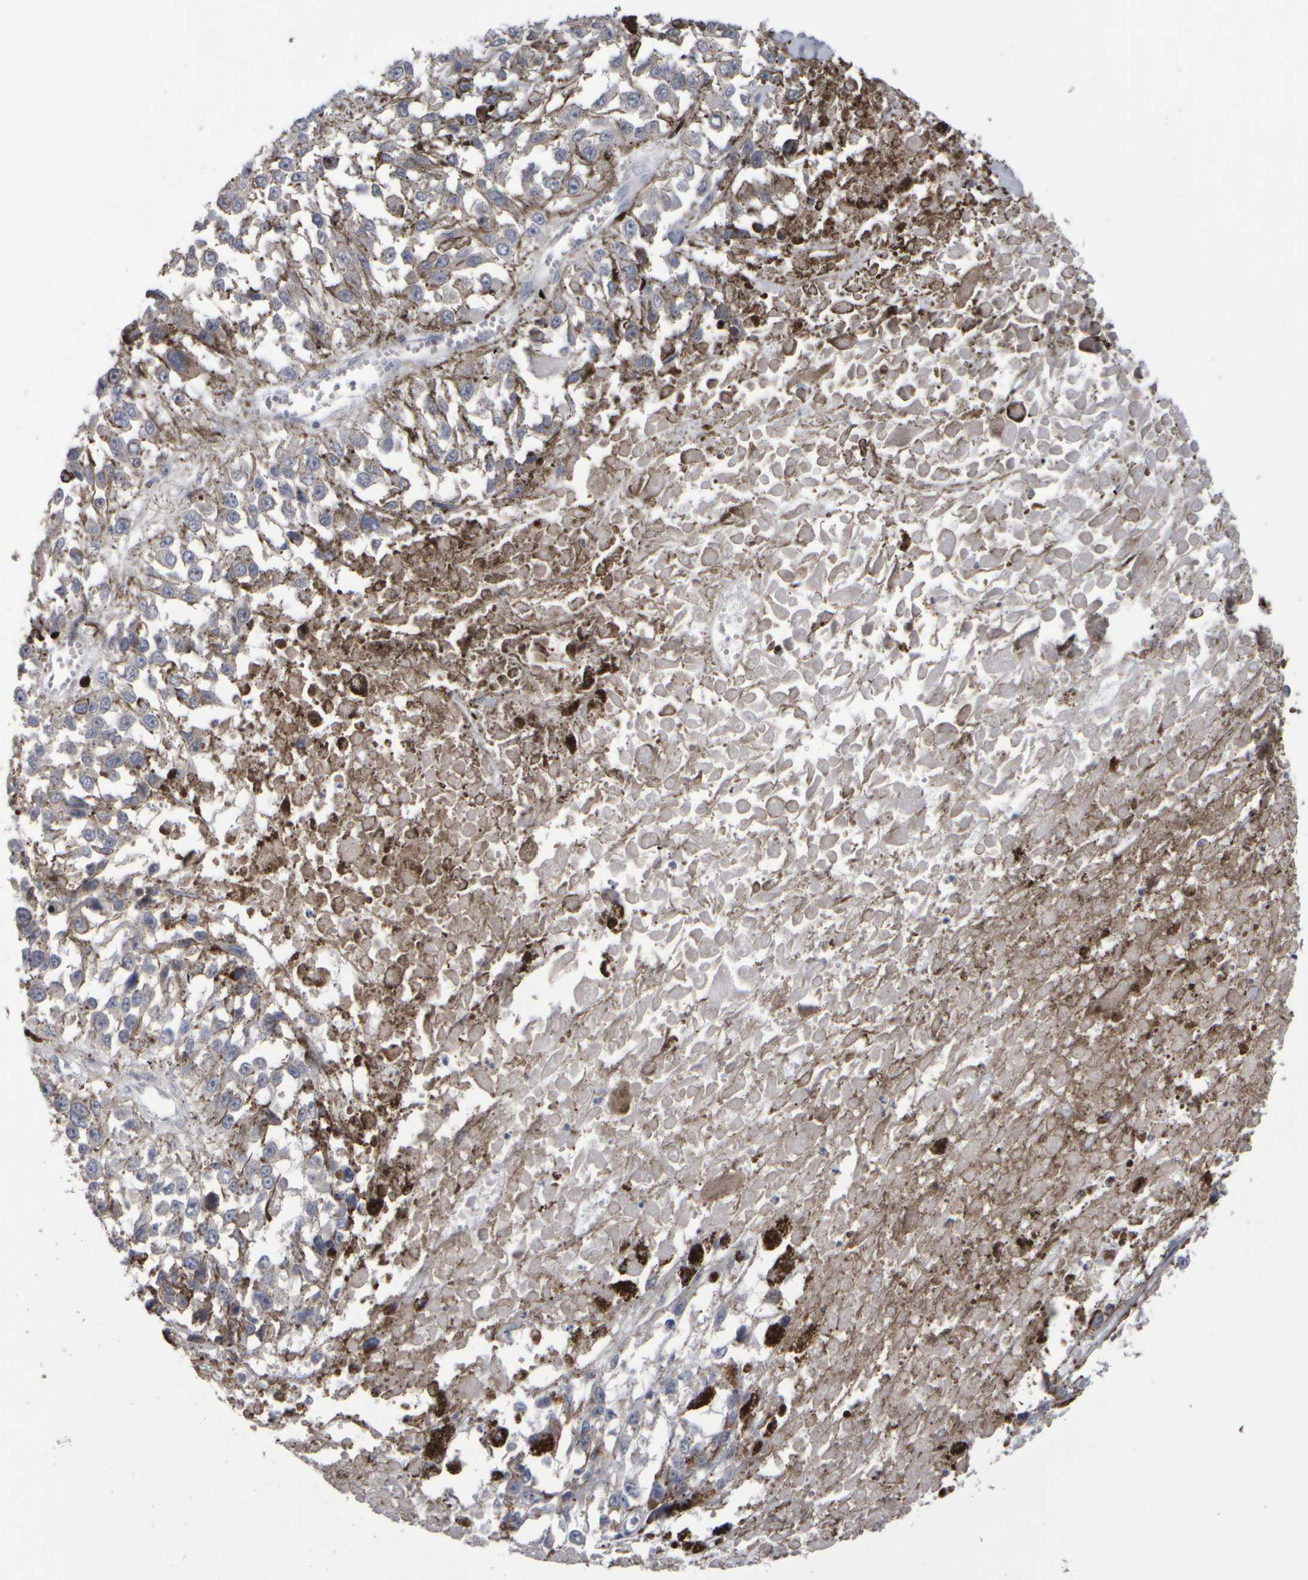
{"staining": {"intensity": "negative", "quantity": "none", "location": "none"}, "tissue": "melanoma", "cell_type": "Tumor cells", "image_type": "cancer", "snomed": [{"axis": "morphology", "description": "Malignant melanoma, Metastatic site"}, {"axis": "topography", "description": "Lymph node"}], "caption": "Tumor cells are negative for brown protein staining in malignant melanoma (metastatic site). (DAB immunohistochemistry (IHC) with hematoxylin counter stain).", "gene": "EPHX2", "patient": {"sex": "male", "age": 59}}